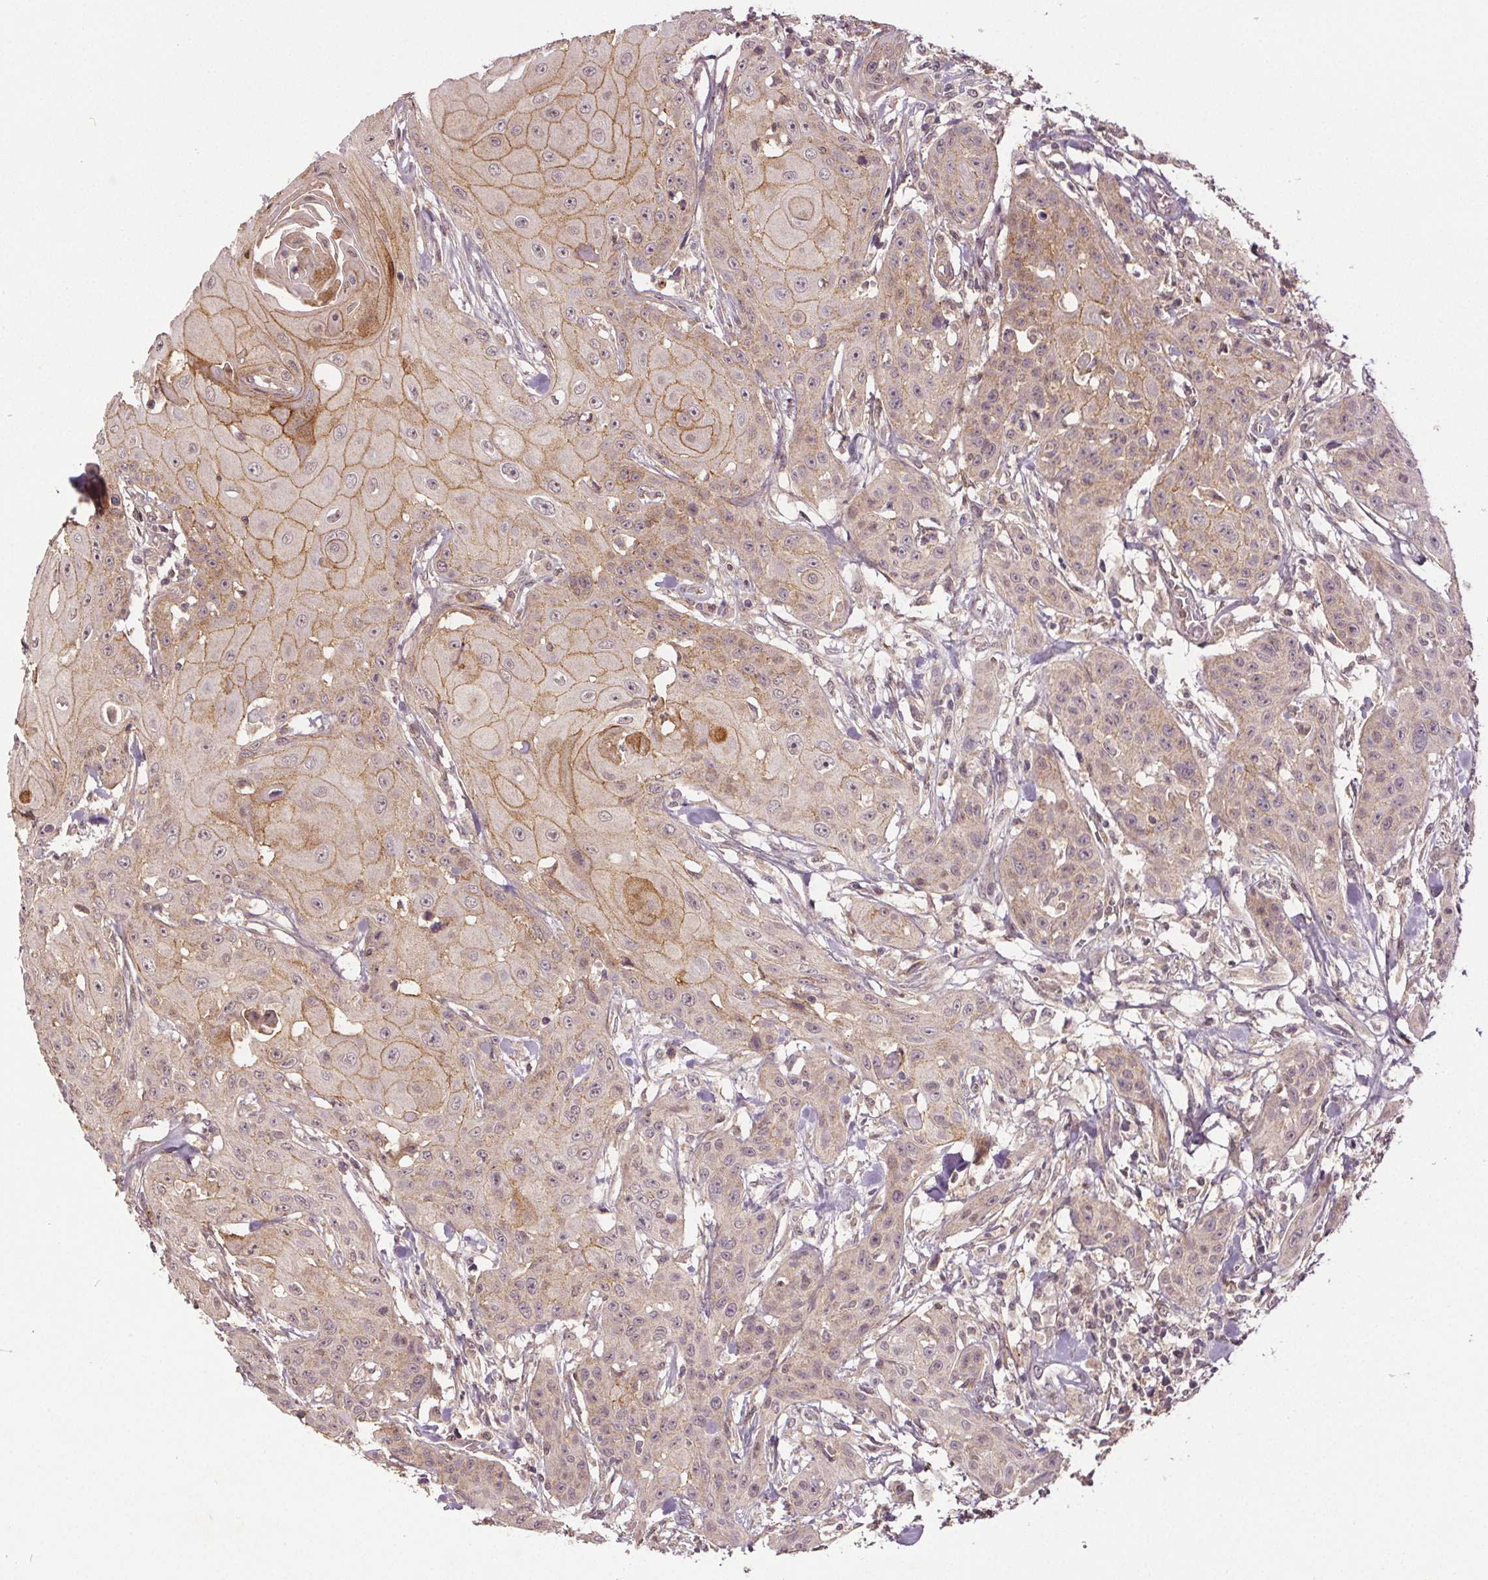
{"staining": {"intensity": "moderate", "quantity": "25%-75%", "location": "cytoplasmic/membranous"}, "tissue": "head and neck cancer", "cell_type": "Tumor cells", "image_type": "cancer", "snomed": [{"axis": "morphology", "description": "Squamous cell carcinoma, NOS"}, {"axis": "topography", "description": "Oral tissue"}, {"axis": "topography", "description": "Head-Neck"}], "caption": "Head and neck squamous cell carcinoma tissue exhibits moderate cytoplasmic/membranous positivity in approximately 25%-75% of tumor cells, visualized by immunohistochemistry. (Brightfield microscopy of DAB IHC at high magnification).", "gene": "EPHB3", "patient": {"sex": "female", "age": 55}}